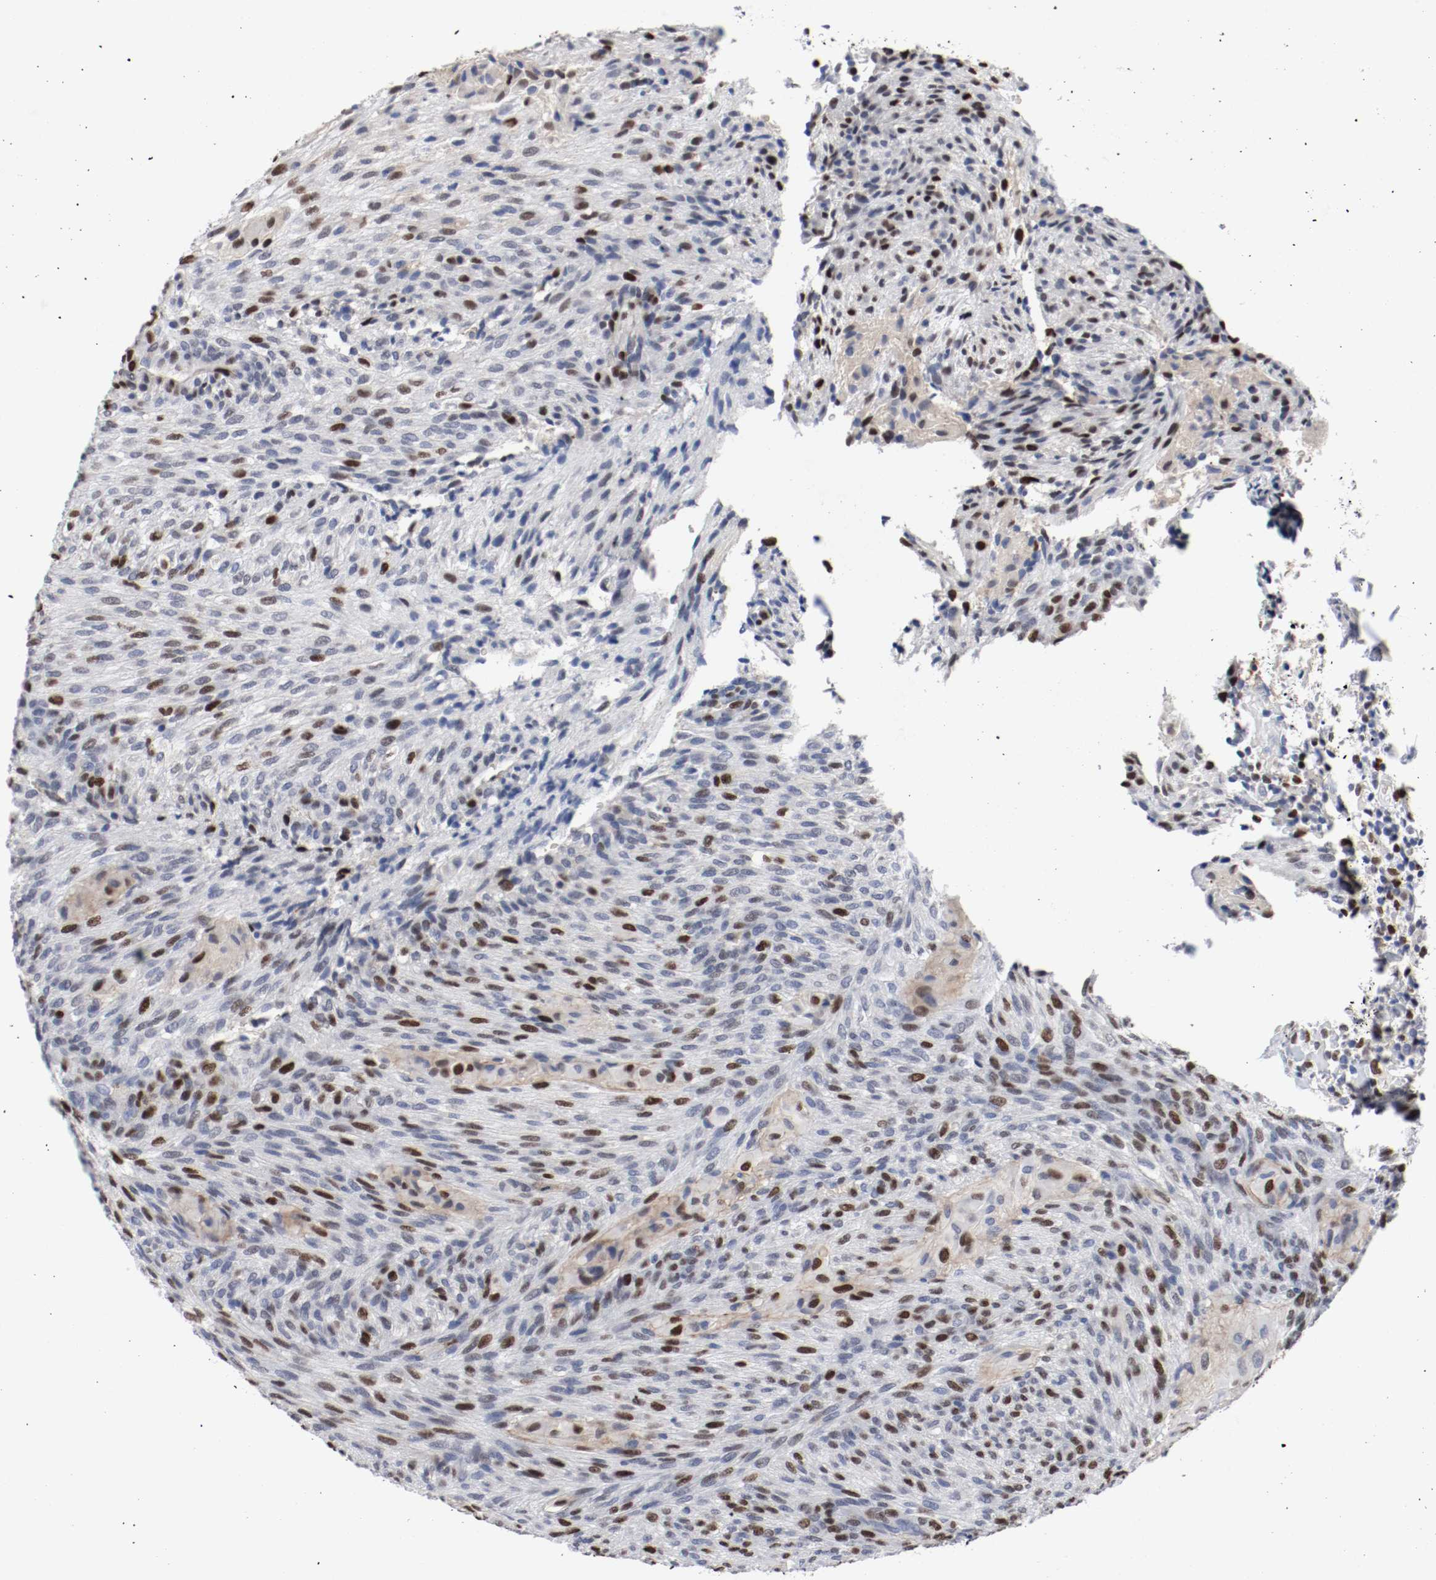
{"staining": {"intensity": "strong", "quantity": "<25%", "location": "nuclear"}, "tissue": "glioma", "cell_type": "Tumor cells", "image_type": "cancer", "snomed": [{"axis": "morphology", "description": "Glioma, malignant, High grade"}, {"axis": "topography", "description": "Cerebral cortex"}], "caption": "Strong nuclear positivity for a protein is appreciated in about <25% of tumor cells of glioma using IHC.", "gene": "MCM6", "patient": {"sex": "female", "age": 55}}